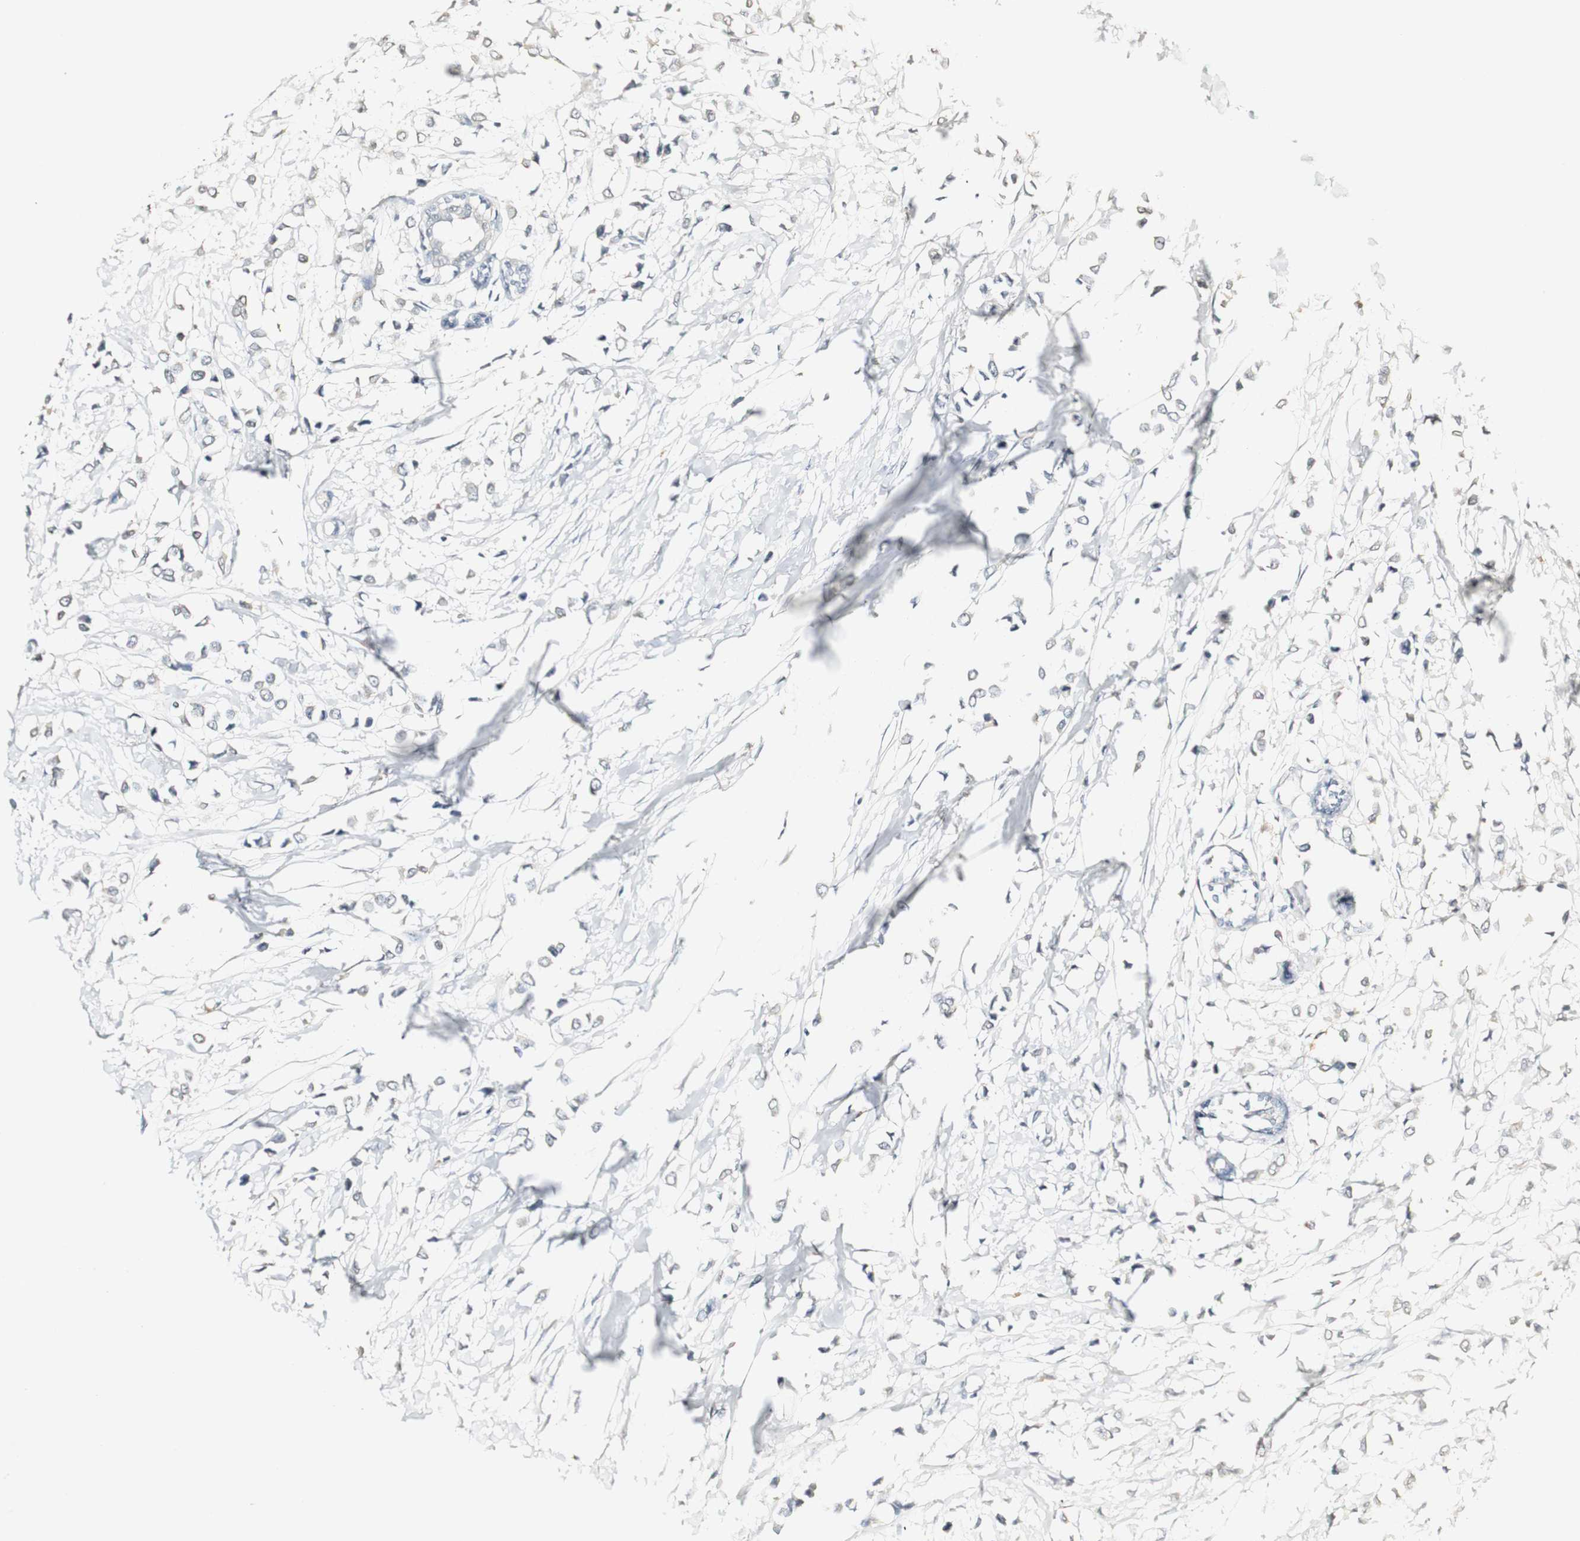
{"staining": {"intensity": "negative", "quantity": "none", "location": "none"}, "tissue": "breast cancer", "cell_type": "Tumor cells", "image_type": "cancer", "snomed": [{"axis": "morphology", "description": "Lobular carcinoma"}, {"axis": "topography", "description": "Breast"}], "caption": "Immunohistochemical staining of human breast cancer demonstrates no significant expression in tumor cells.", "gene": "SYT7", "patient": {"sex": "female", "age": 51}}